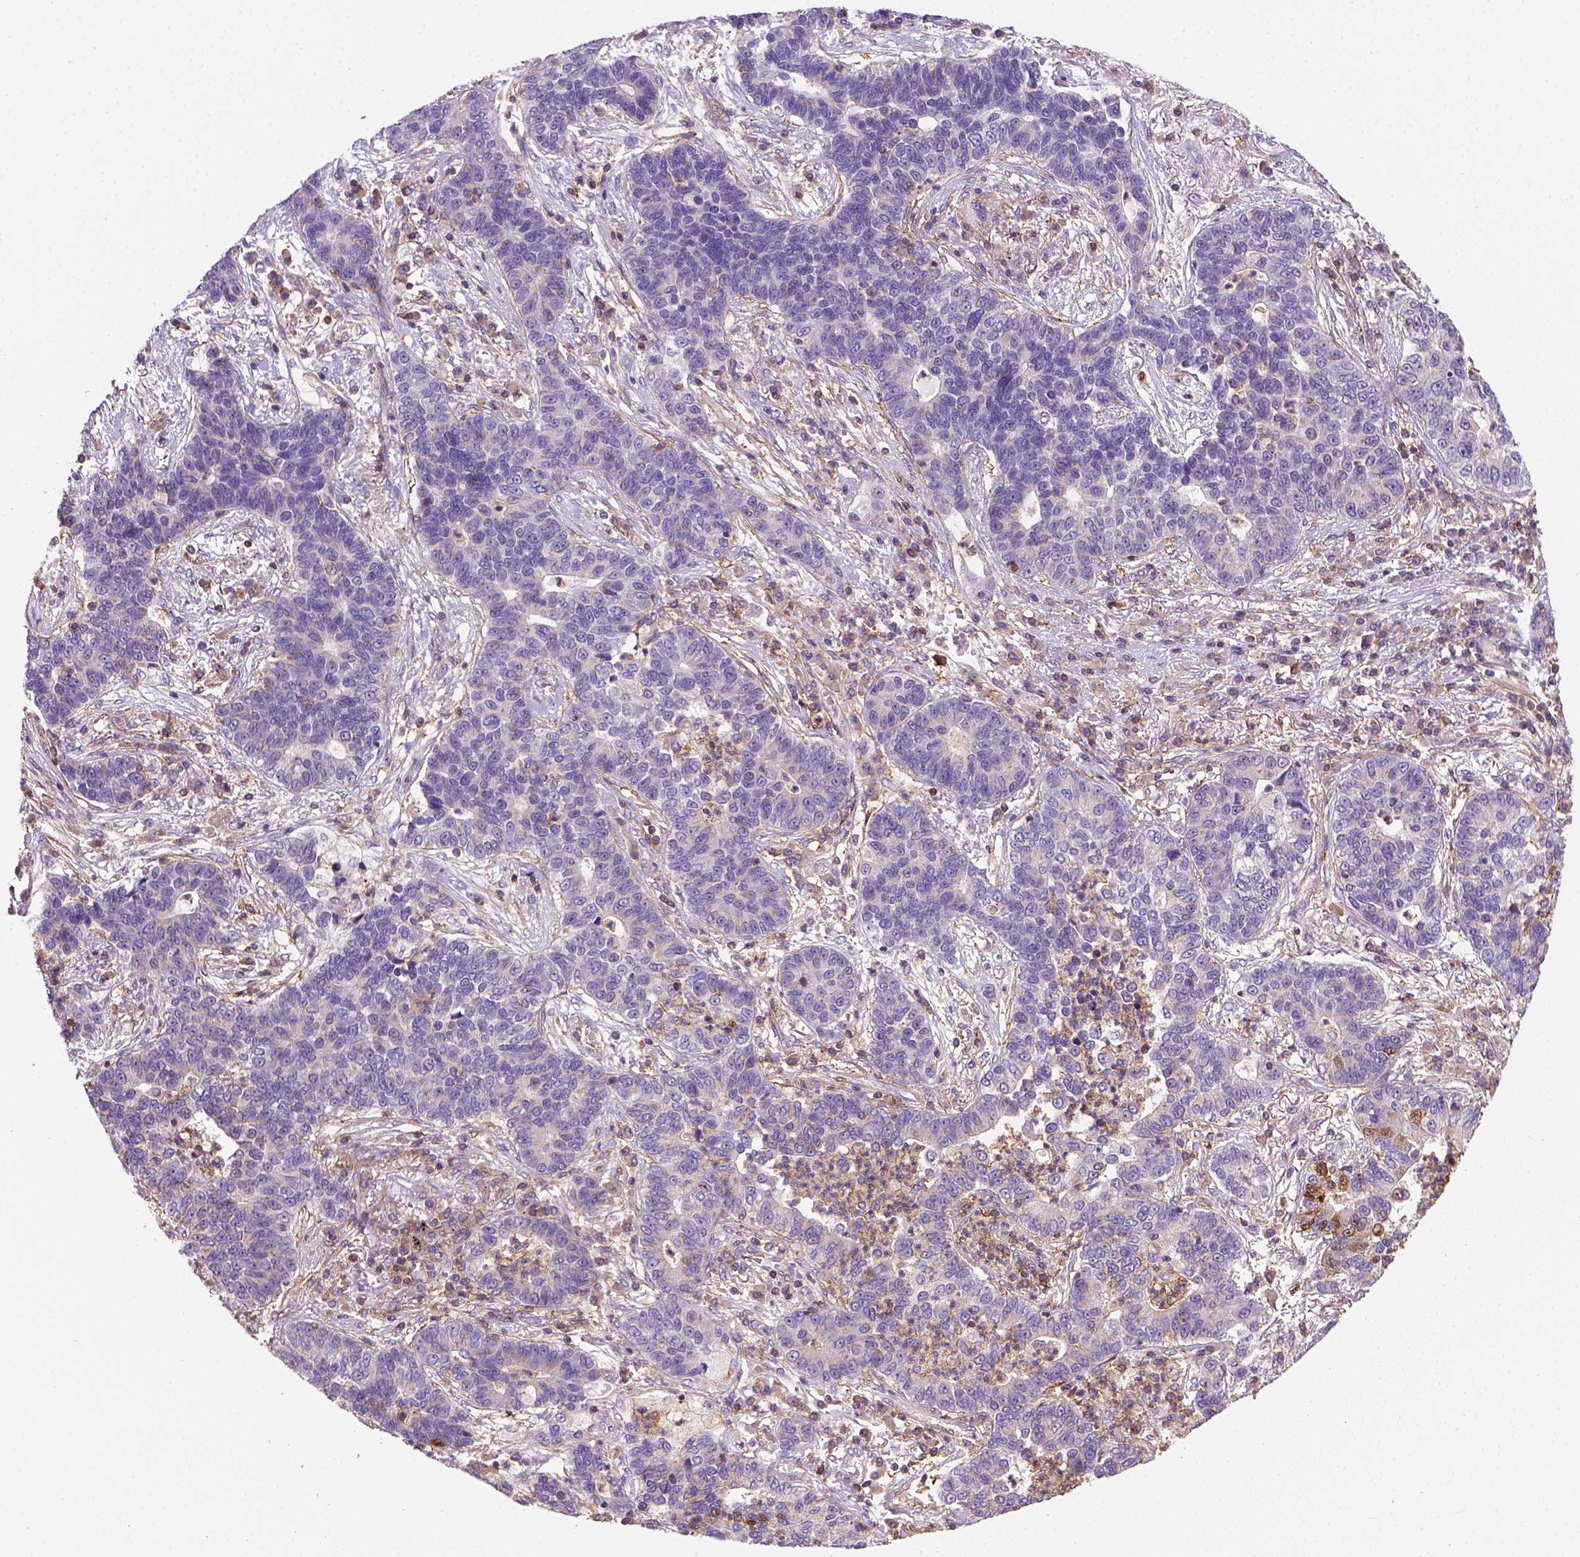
{"staining": {"intensity": "negative", "quantity": "none", "location": "none"}, "tissue": "lung cancer", "cell_type": "Tumor cells", "image_type": "cancer", "snomed": [{"axis": "morphology", "description": "Adenocarcinoma, NOS"}, {"axis": "topography", "description": "Lung"}], "caption": "The immunohistochemistry (IHC) micrograph has no significant expression in tumor cells of lung adenocarcinoma tissue. (DAB (3,3'-diaminobenzidine) immunohistochemistry, high magnification).", "gene": "GPRC5D", "patient": {"sex": "female", "age": 57}}